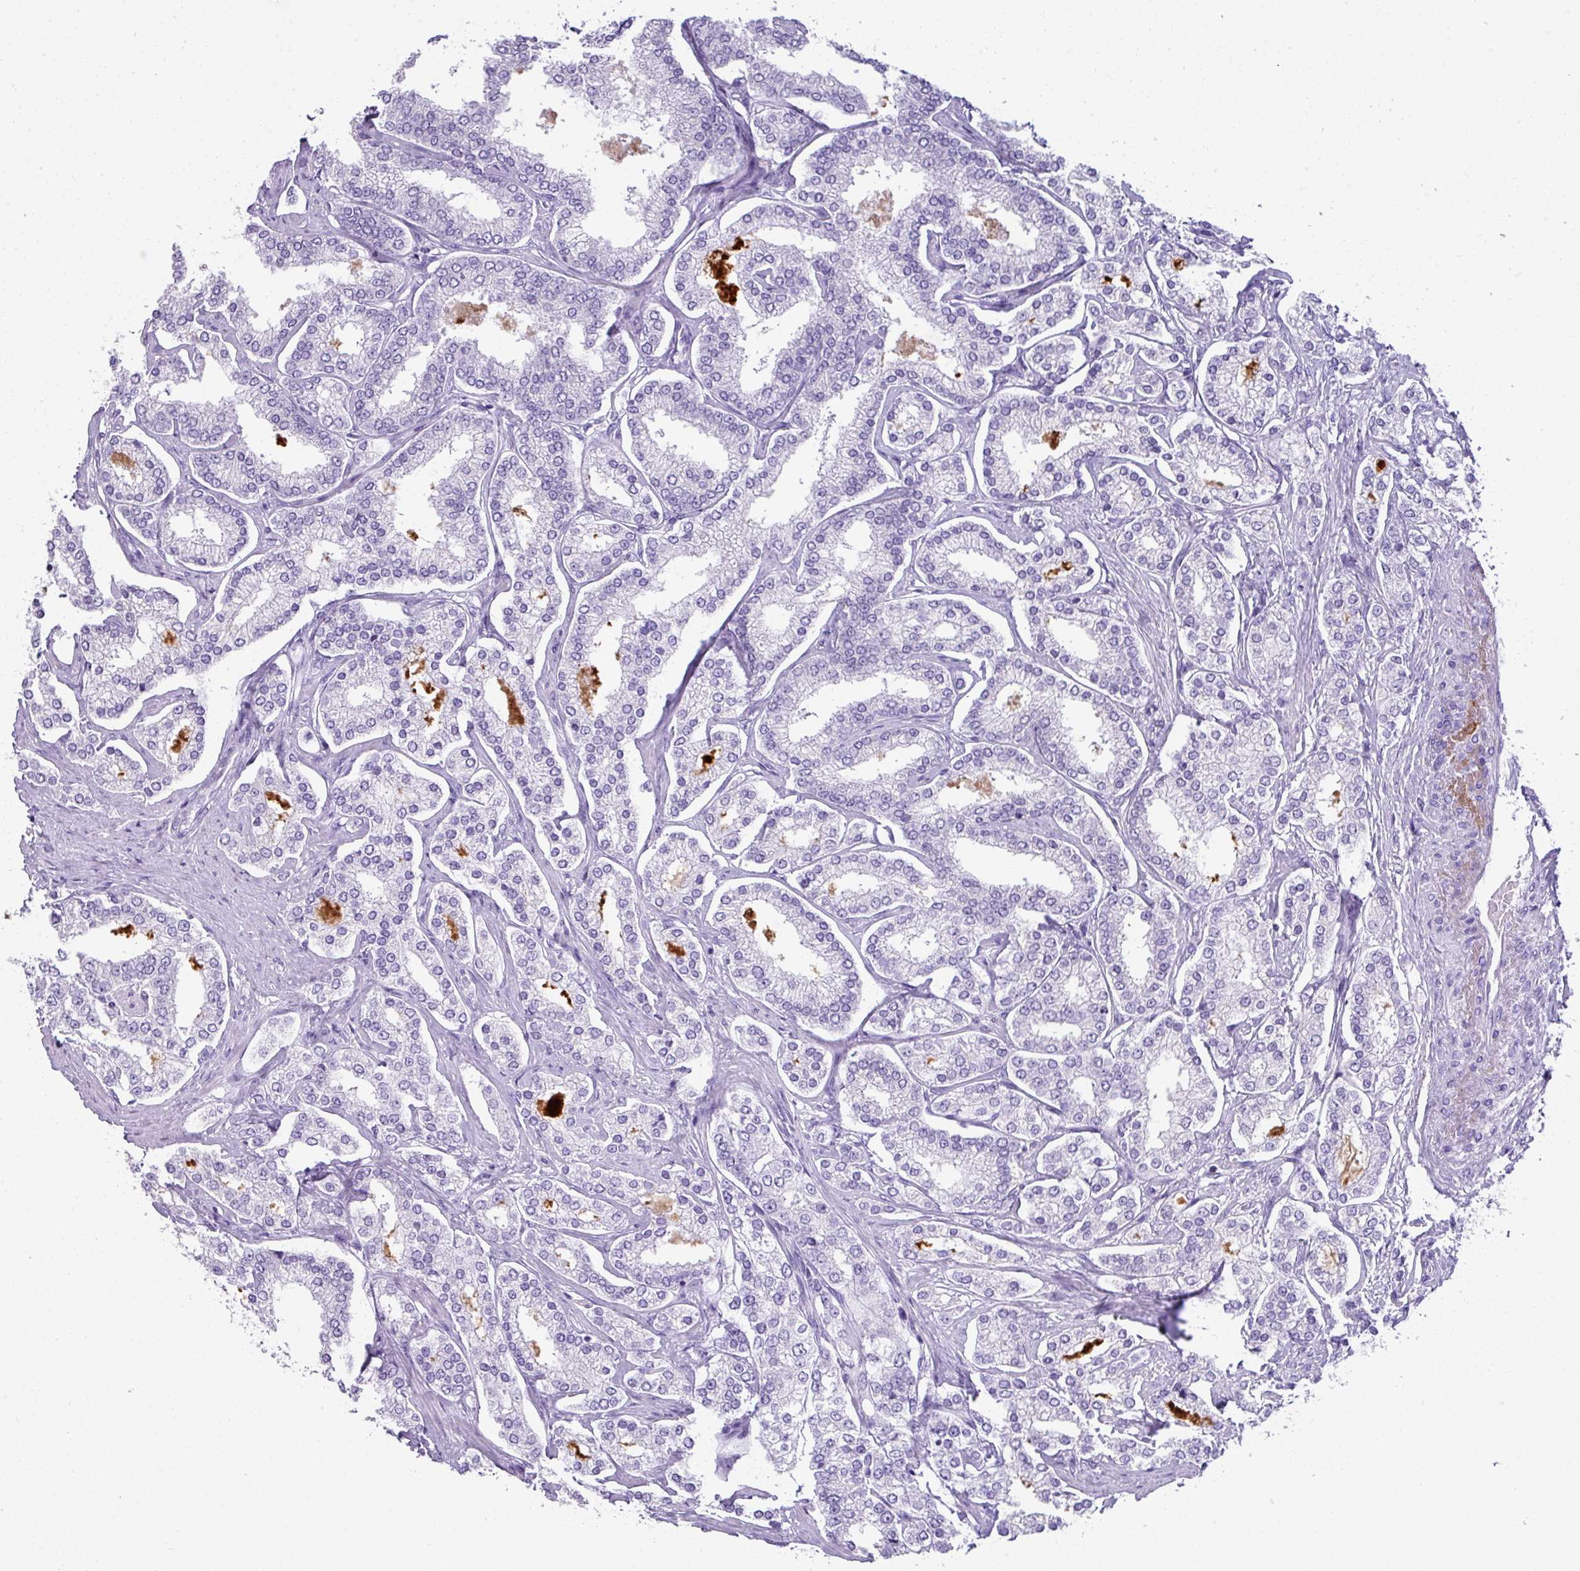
{"staining": {"intensity": "negative", "quantity": "none", "location": "none"}, "tissue": "prostate cancer", "cell_type": "Tumor cells", "image_type": "cancer", "snomed": [{"axis": "morphology", "description": "Normal tissue, NOS"}, {"axis": "morphology", "description": "Adenocarcinoma, High grade"}, {"axis": "topography", "description": "Prostate"}], "caption": "The immunohistochemistry (IHC) micrograph has no significant staining in tumor cells of adenocarcinoma (high-grade) (prostate) tissue.", "gene": "ZNF568", "patient": {"sex": "male", "age": 83}}